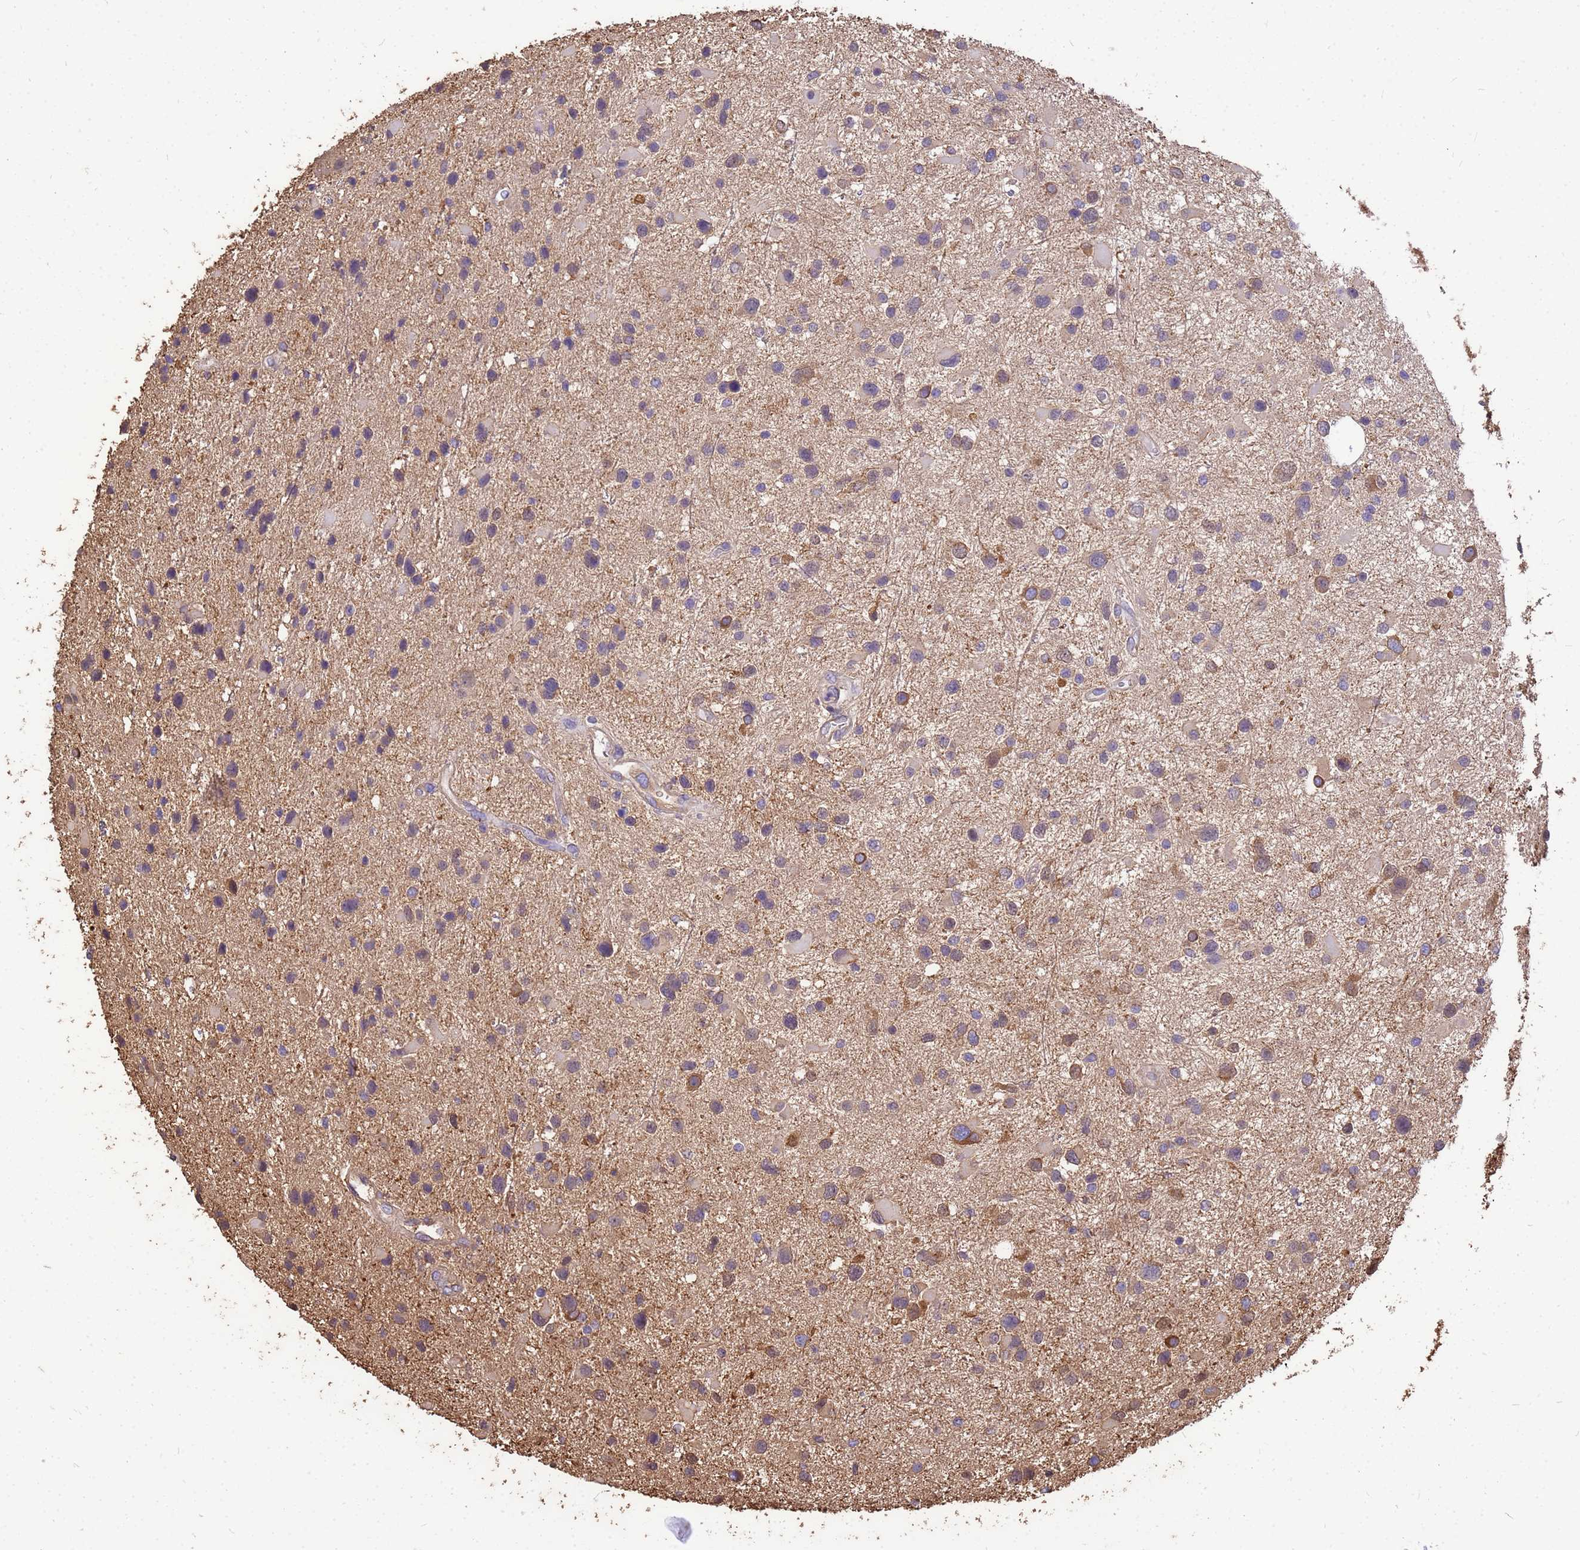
{"staining": {"intensity": "moderate", "quantity": "<25%", "location": "cytoplasmic/membranous"}, "tissue": "glioma", "cell_type": "Tumor cells", "image_type": "cancer", "snomed": [{"axis": "morphology", "description": "Glioma, malignant, Low grade"}, {"axis": "topography", "description": "Brain"}], "caption": "Brown immunohistochemical staining in human low-grade glioma (malignant) reveals moderate cytoplasmic/membranous positivity in approximately <25% of tumor cells.", "gene": "TUBB1", "patient": {"sex": "female", "age": 32}}